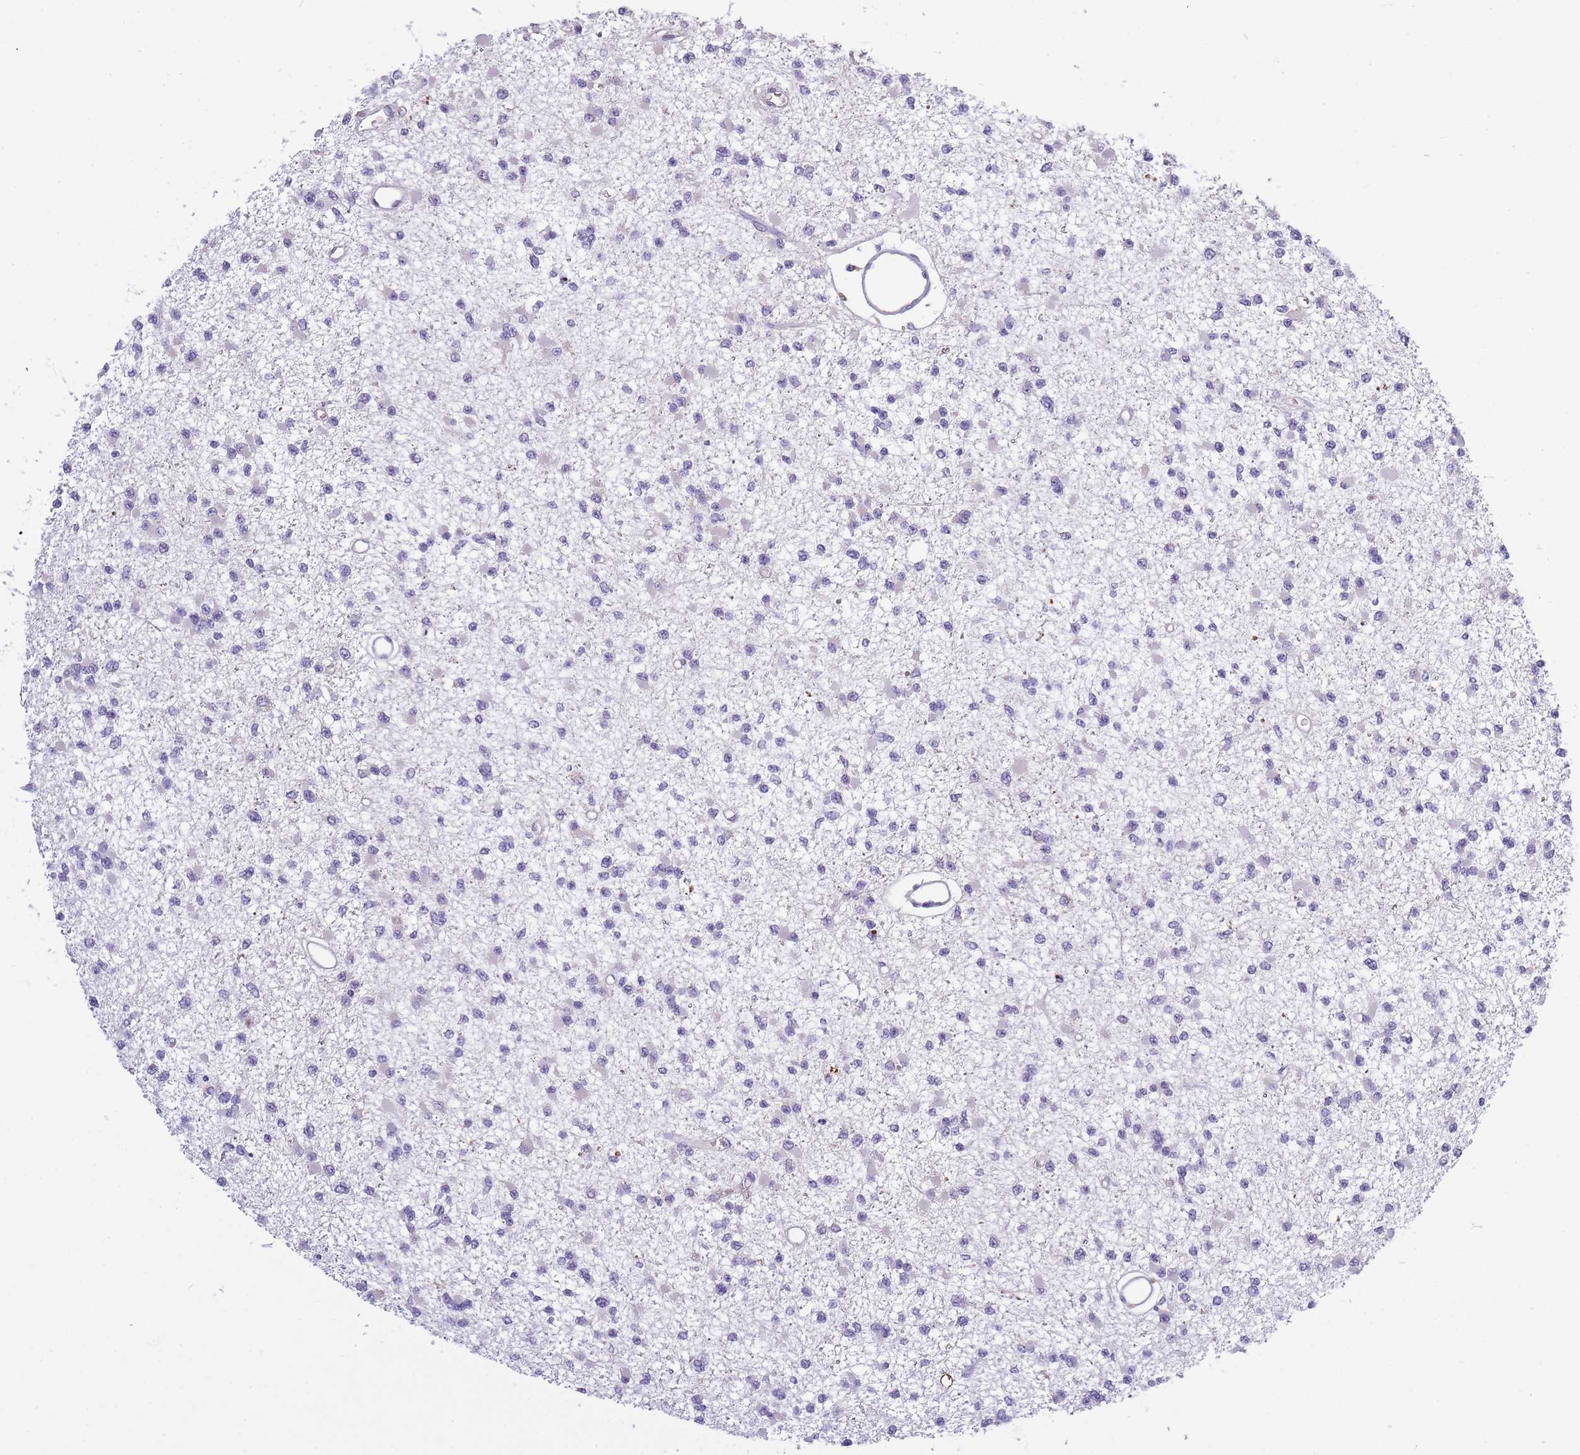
{"staining": {"intensity": "negative", "quantity": "none", "location": "none"}, "tissue": "glioma", "cell_type": "Tumor cells", "image_type": "cancer", "snomed": [{"axis": "morphology", "description": "Glioma, malignant, Low grade"}, {"axis": "topography", "description": "Brain"}], "caption": "DAB (3,3'-diaminobenzidine) immunohistochemical staining of glioma shows no significant expression in tumor cells.", "gene": "NDUFAF6", "patient": {"sex": "female", "age": 22}}